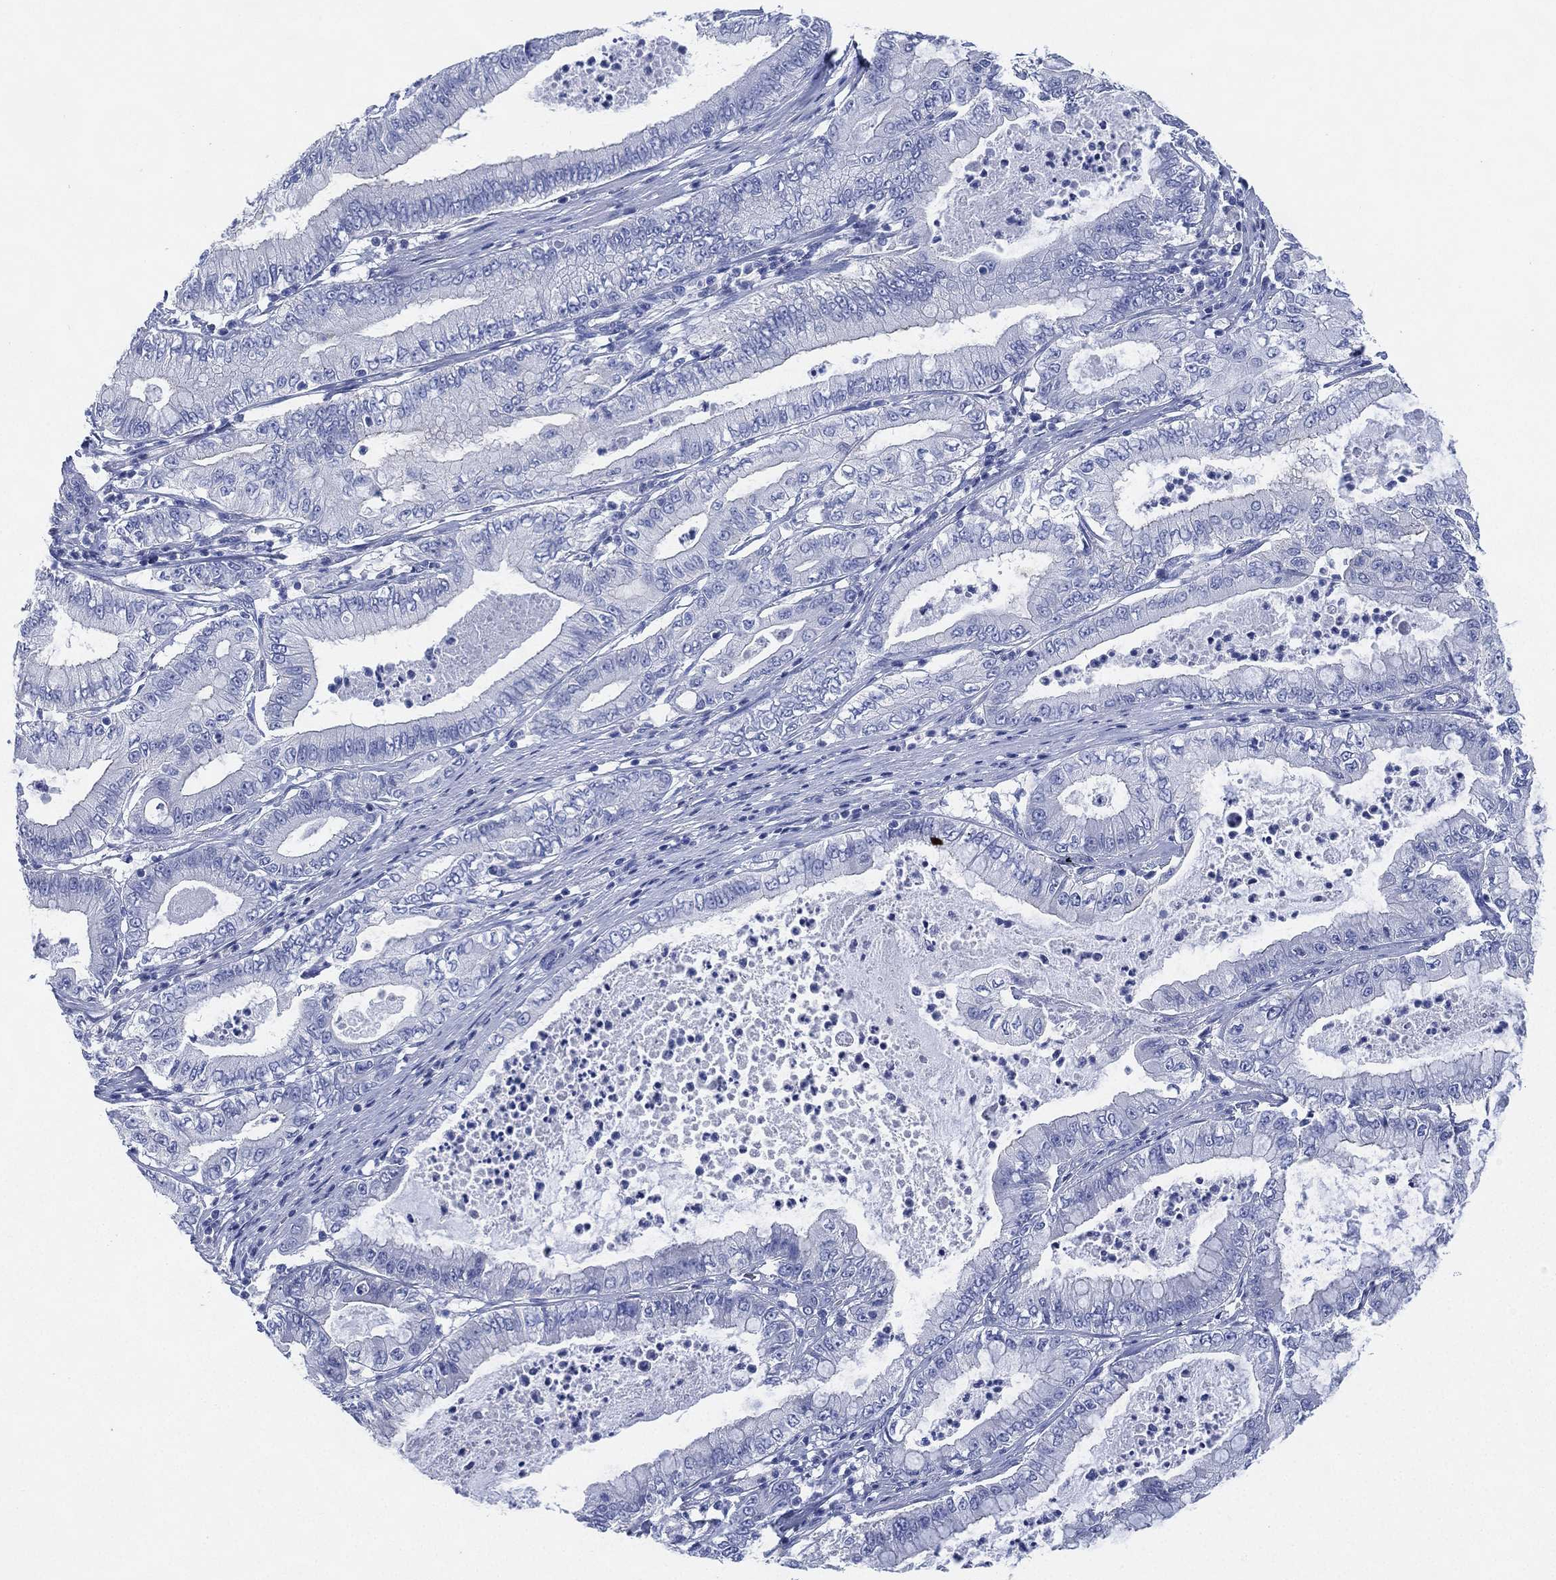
{"staining": {"intensity": "negative", "quantity": "none", "location": "none"}, "tissue": "pancreatic cancer", "cell_type": "Tumor cells", "image_type": "cancer", "snomed": [{"axis": "morphology", "description": "Adenocarcinoma, NOS"}, {"axis": "topography", "description": "Pancreas"}], "caption": "Tumor cells show no significant expression in pancreatic cancer.", "gene": "CCDC70", "patient": {"sex": "male", "age": 71}}